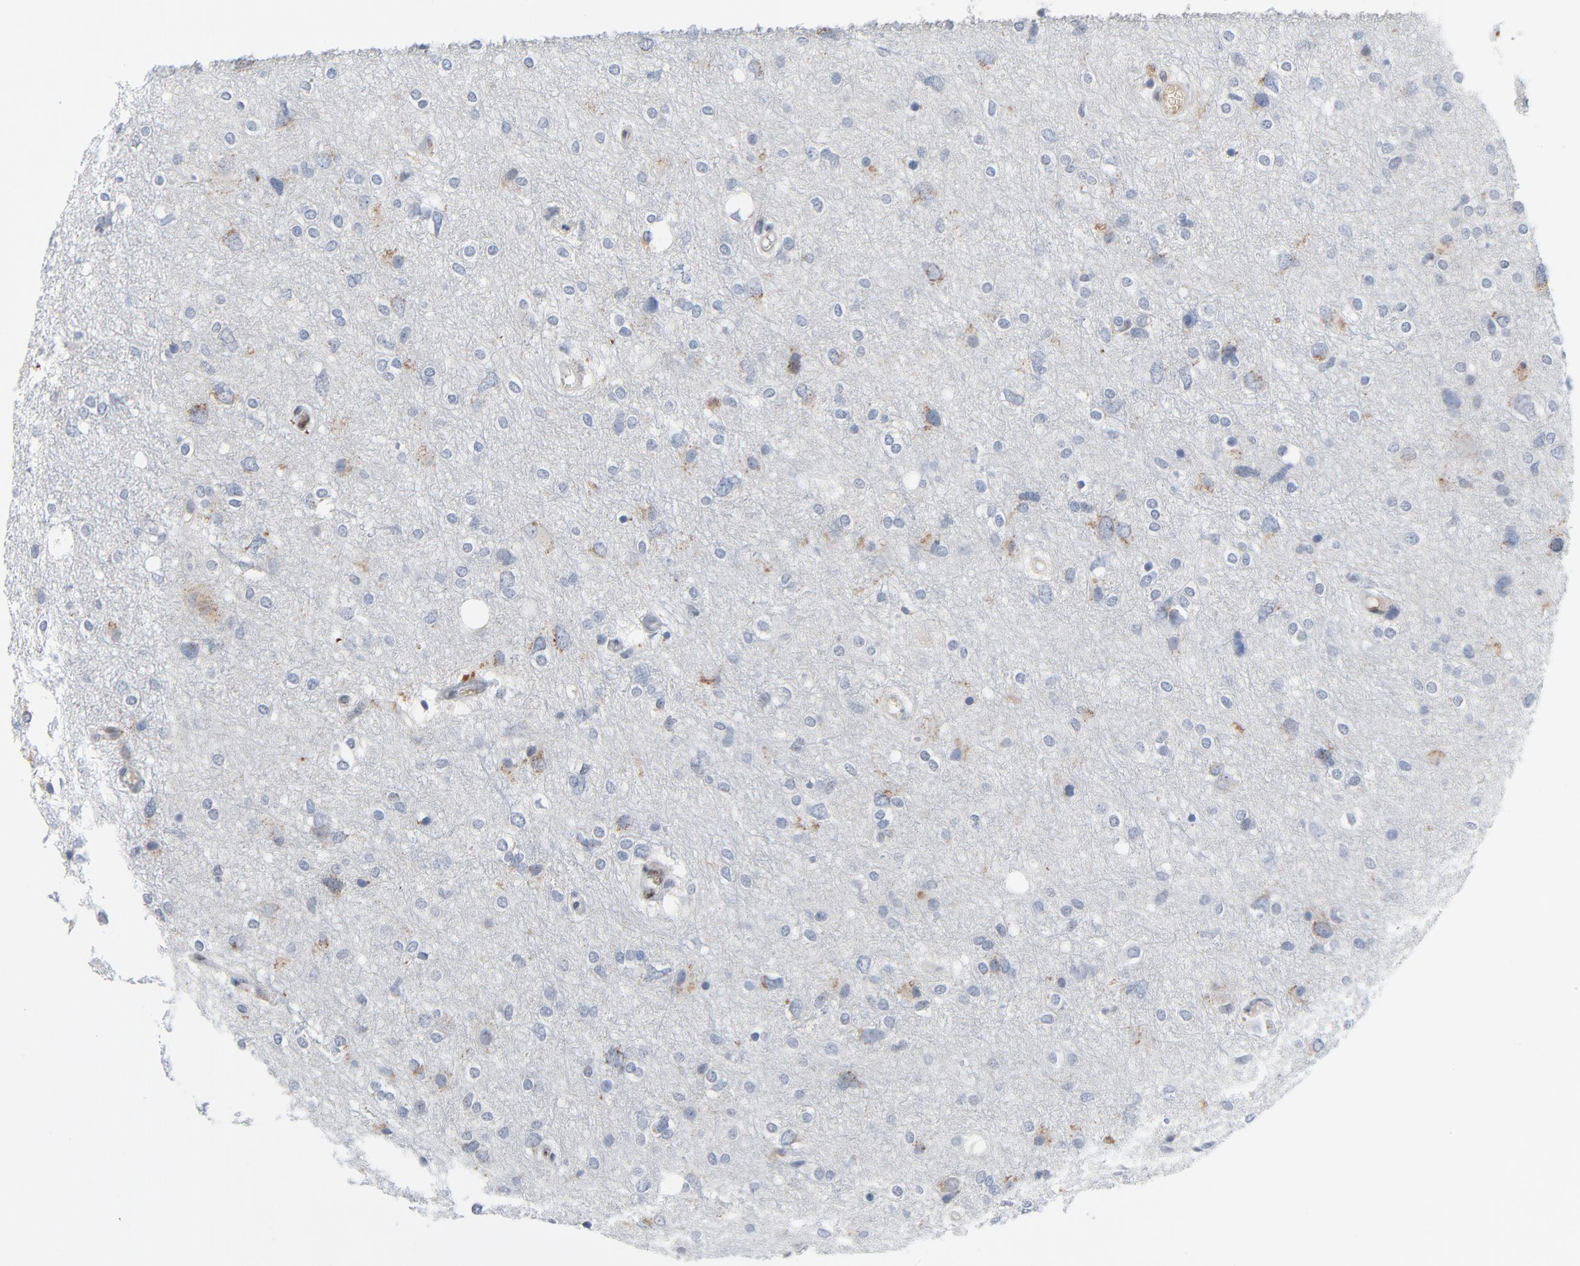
{"staining": {"intensity": "negative", "quantity": "none", "location": "none"}, "tissue": "glioma", "cell_type": "Tumor cells", "image_type": "cancer", "snomed": [{"axis": "morphology", "description": "Glioma, malignant, High grade"}, {"axis": "topography", "description": "Brain"}], "caption": "Immunohistochemistry image of human glioma stained for a protein (brown), which demonstrates no positivity in tumor cells.", "gene": "FOXP1", "patient": {"sex": "female", "age": 59}}